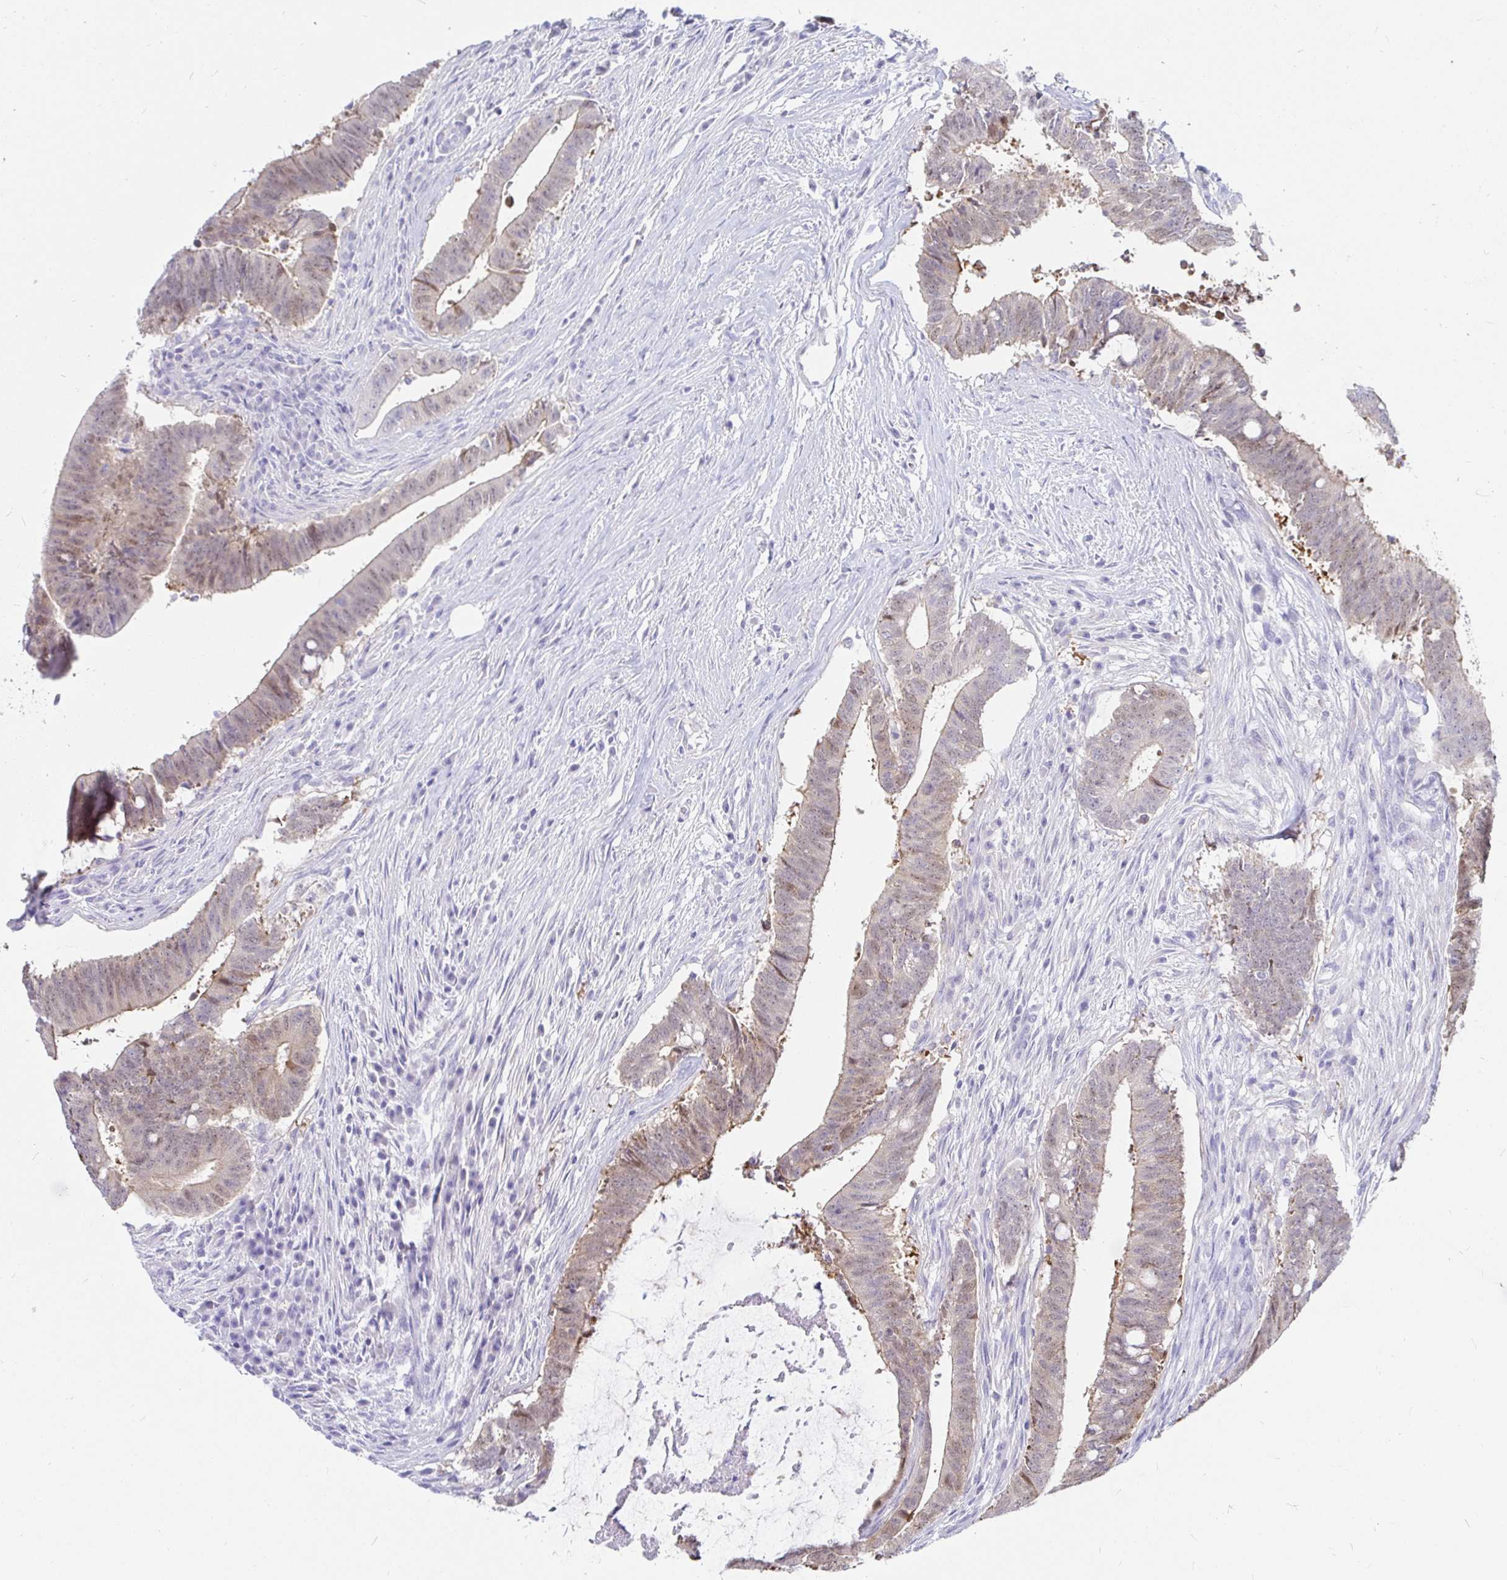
{"staining": {"intensity": "weak", "quantity": "25%-75%", "location": "cytoplasmic/membranous,nuclear"}, "tissue": "colorectal cancer", "cell_type": "Tumor cells", "image_type": "cancer", "snomed": [{"axis": "morphology", "description": "Adenocarcinoma, NOS"}, {"axis": "topography", "description": "Colon"}], "caption": "The micrograph exhibits immunohistochemical staining of colorectal adenocarcinoma. There is weak cytoplasmic/membranous and nuclear staining is present in approximately 25%-75% of tumor cells.", "gene": "PPP1R1B", "patient": {"sex": "female", "age": 43}}